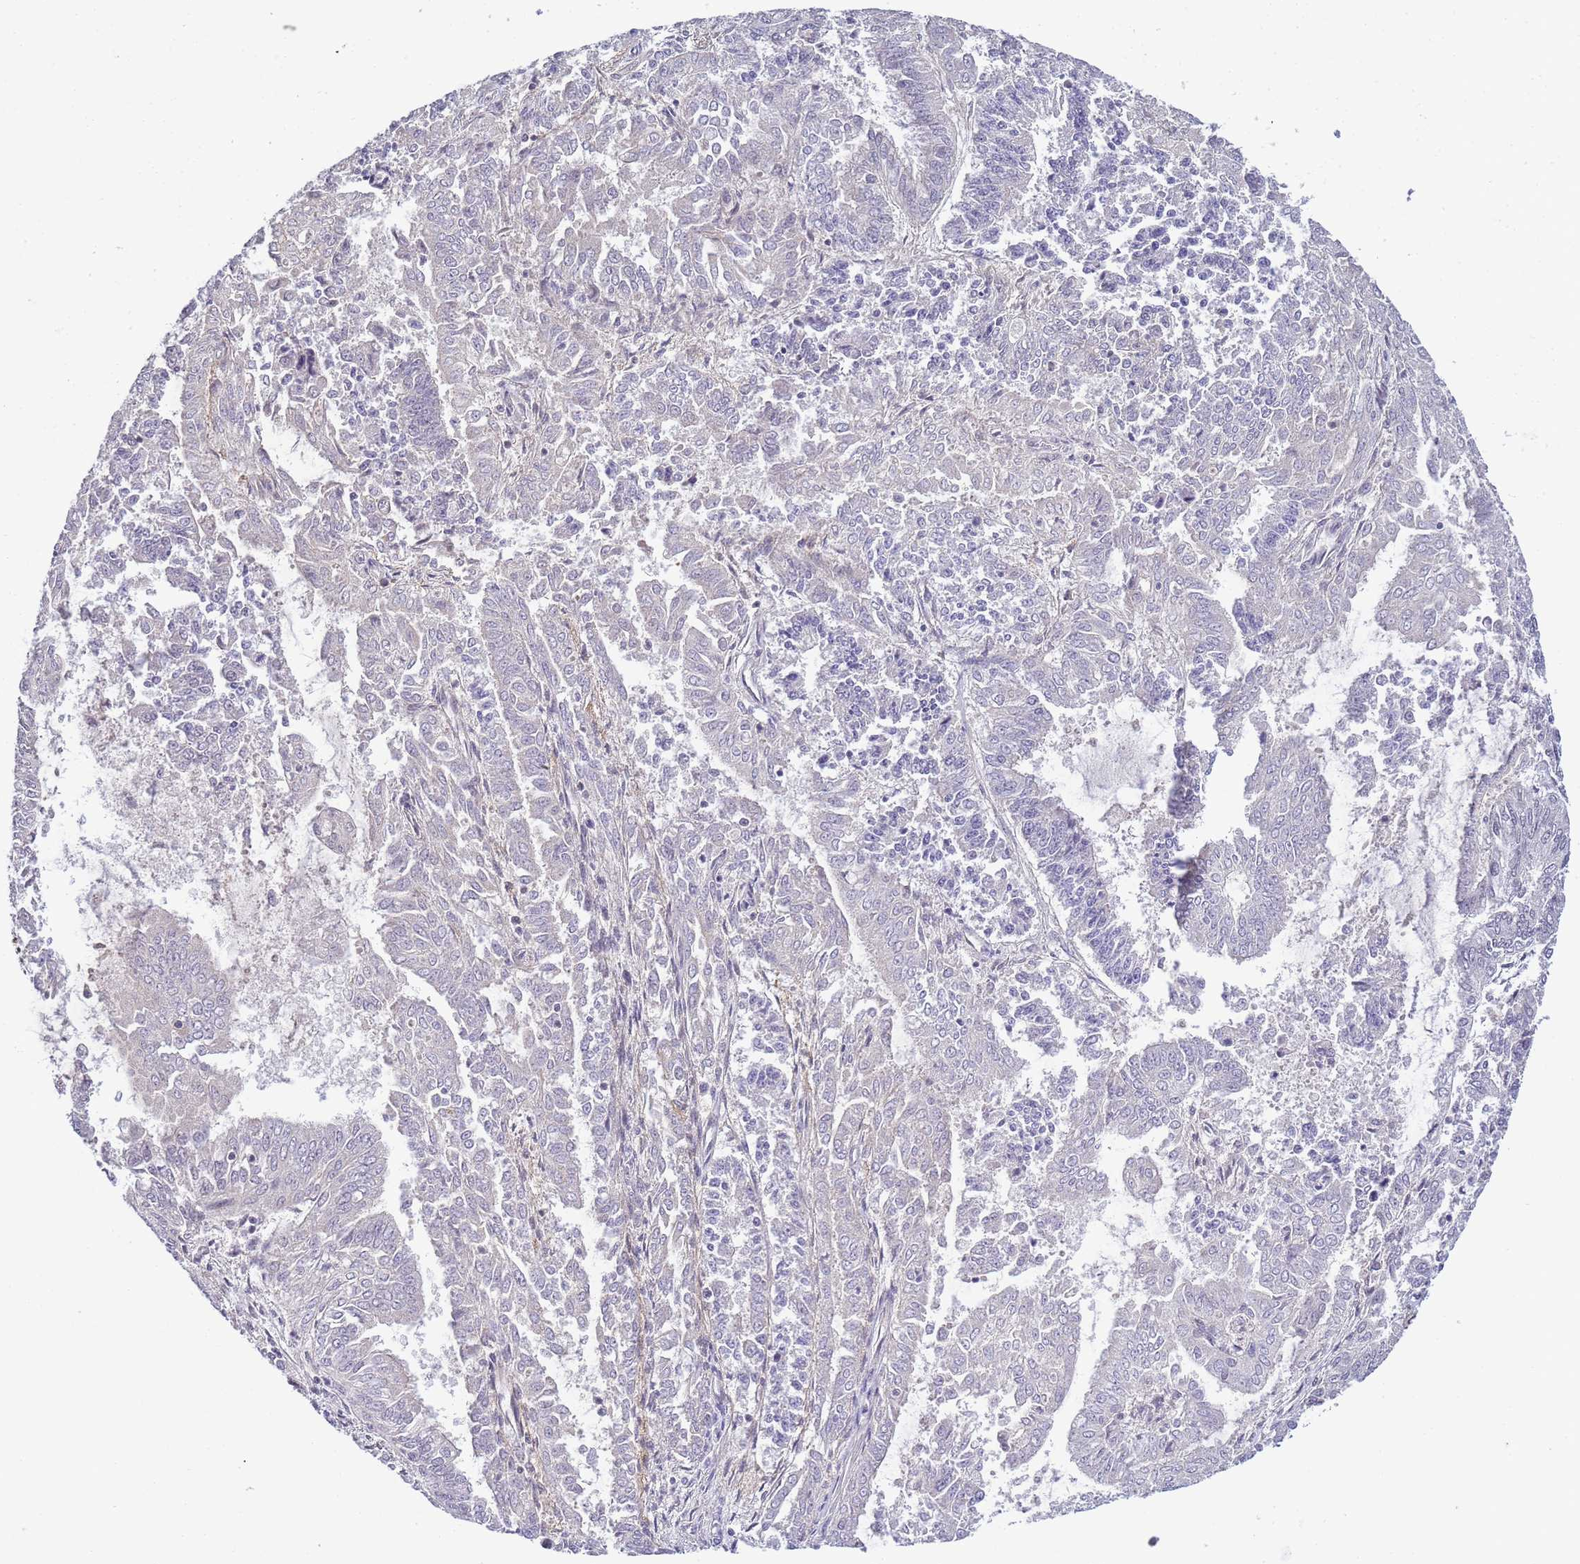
{"staining": {"intensity": "negative", "quantity": "none", "location": "none"}, "tissue": "endometrial cancer", "cell_type": "Tumor cells", "image_type": "cancer", "snomed": [{"axis": "morphology", "description": "Adenocarcinoma, NOS"}, {"axis": "topography", "description": "Endometrium"}], "caption": "A histopathology image of human endometrial adenocarcinoma is negative for staining in tumor cells. Brightfield microscopy of immunohistochemistry stained with DAB (brown) and hematoxylin (blue), captured at high magnification.", "gene": "MYL7", "patient": {"sex": "female", "age": 73}}